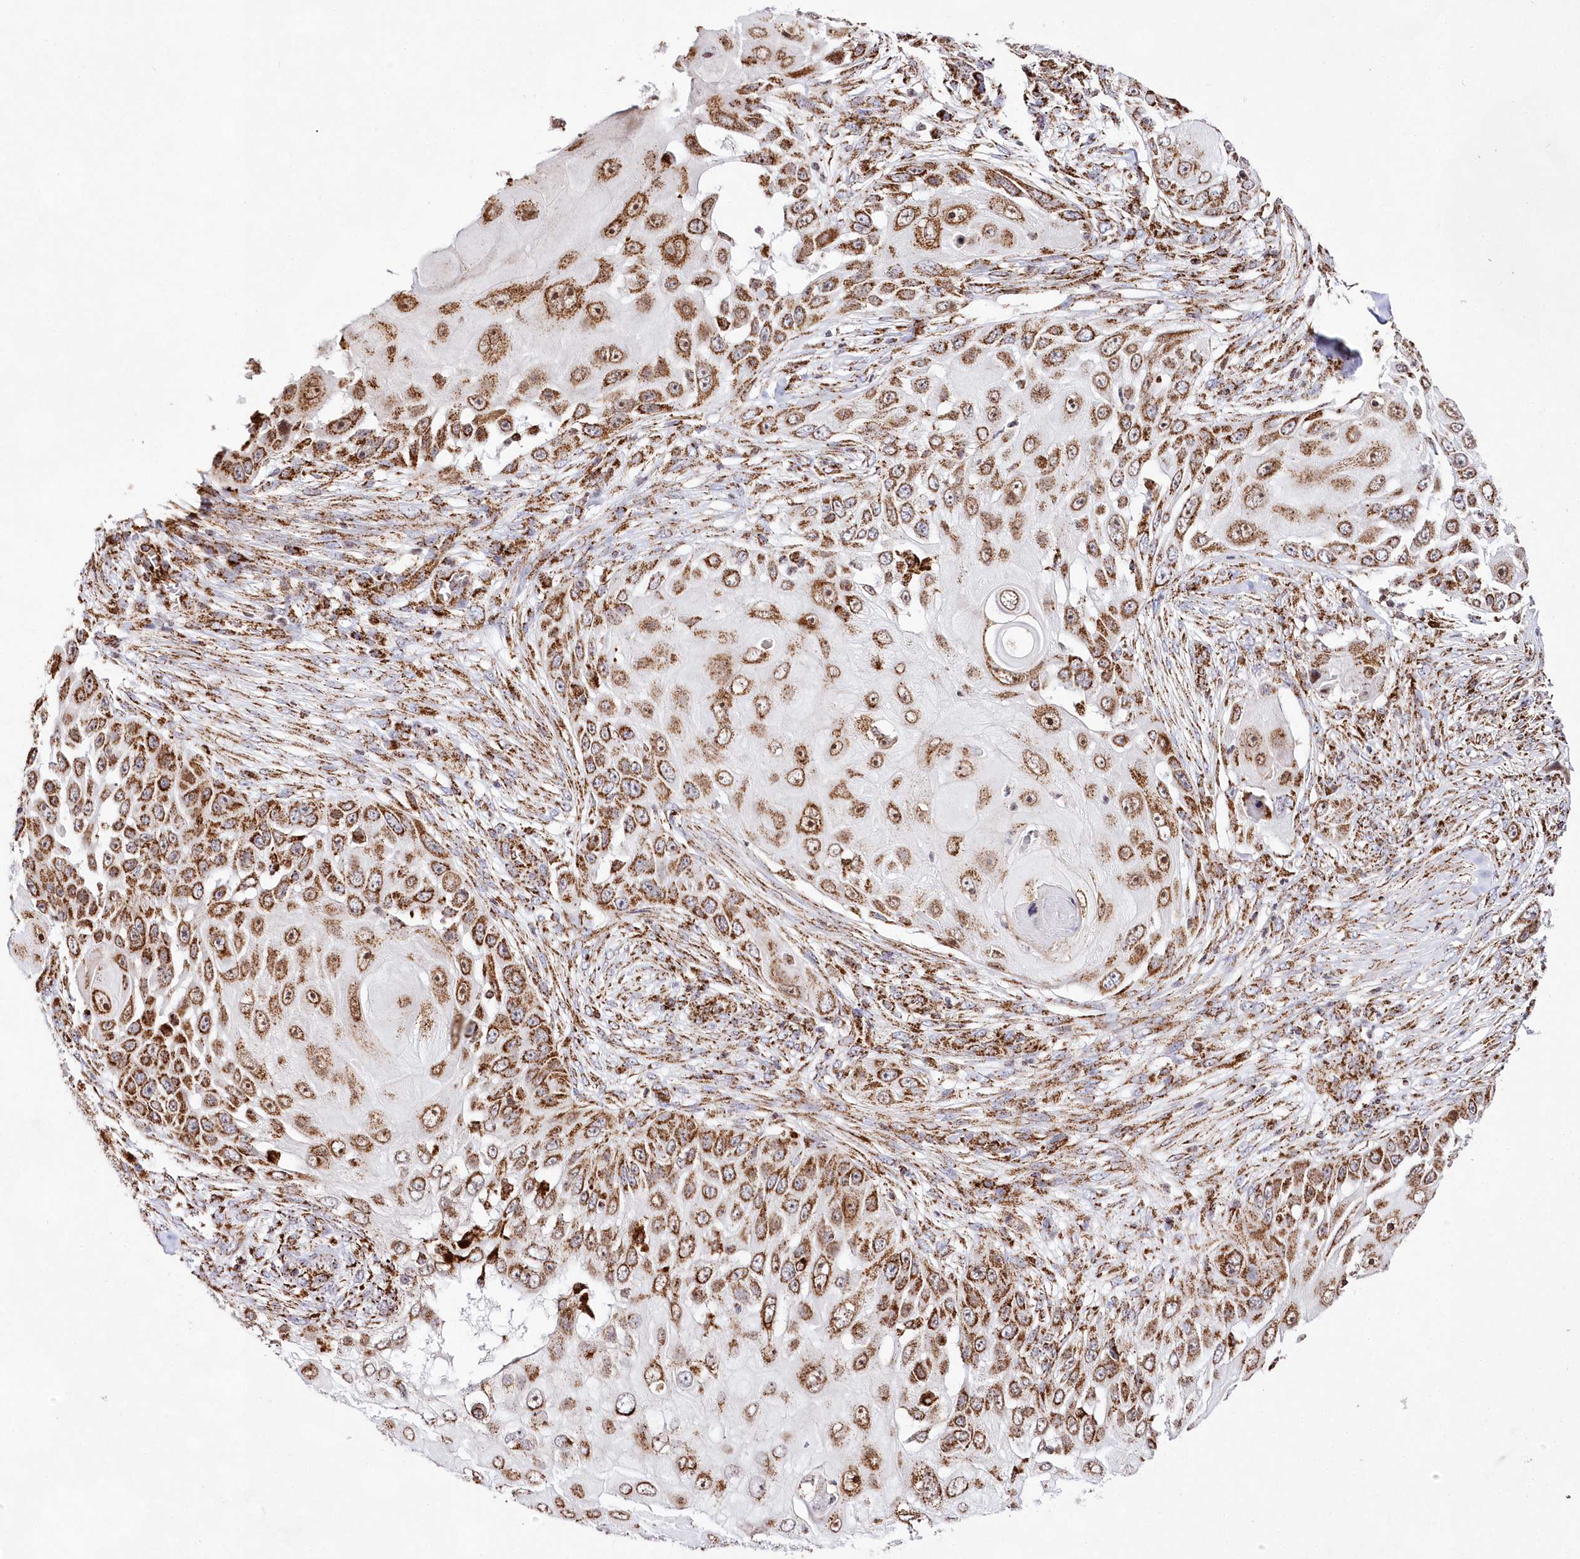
{"staining": {"intensity": "moderate", "quantity": ">75%", "location": "cytoplasmic/membranous"}, "tissue": "skin cancer", "cell_type": "Tumor cells", "image_type": "cancer", "snomed": [{"axis": "morphology", "description": "Squamous cell carcinoma, NOS"}, {"axis": "topography", "description": "Skin"}], "caption": "Tumor cells display medium levels of moderate cytoplasmic/membranous staining in about >75% of cells in skin squamous cell carcinoma. (DAB (3,3'-diaminobenzidine) = brown stain, brightfield microscopy at high magnification).", "gene": "HADHB", "patient": {"sex": "female", "age": 44}}